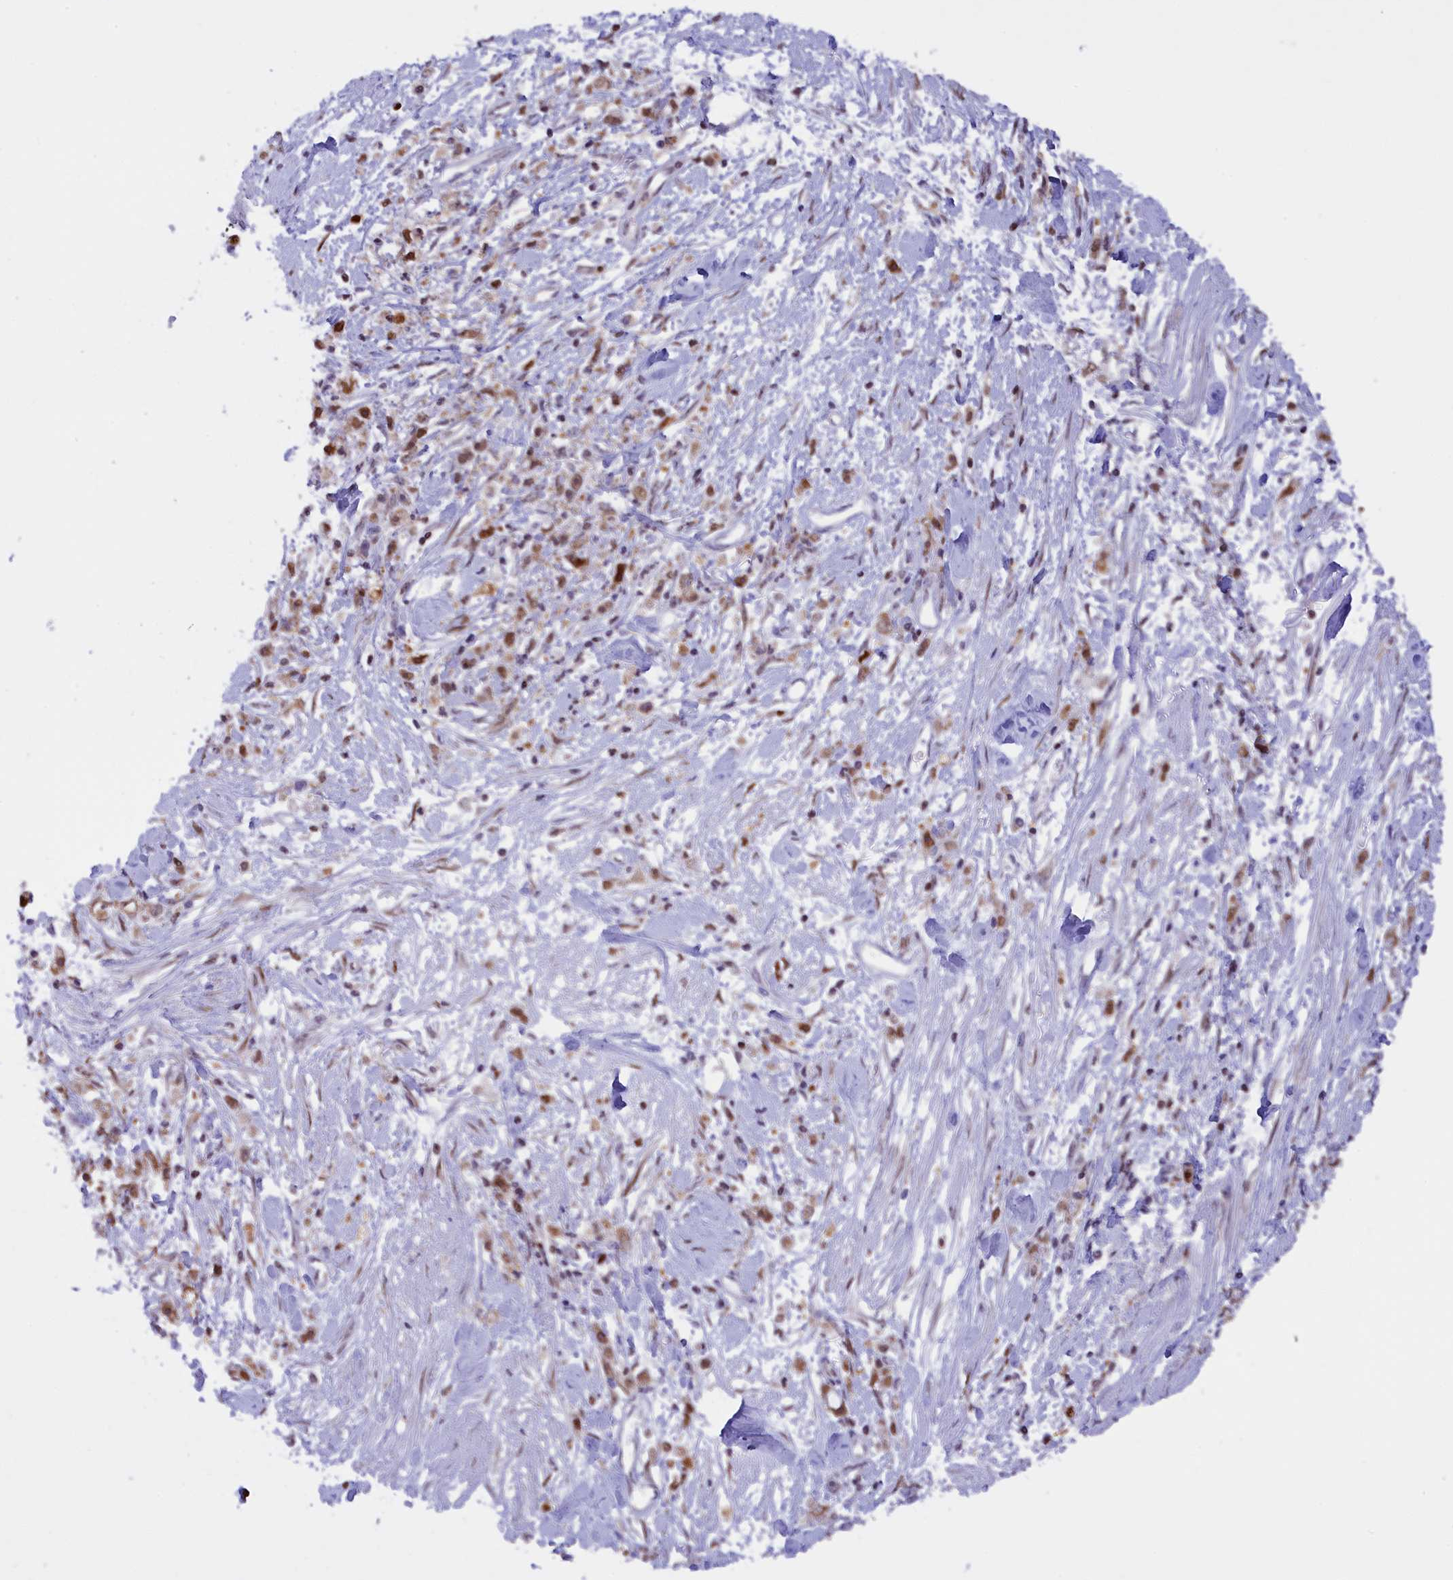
{"staining": {"intensity": "moderate", "quantity": ">75%", "location": "nuclear"}, "tissue": "stomach cancer", "cell_type": "Tumor cells", "image_type": "cancer", "snomed": [{"axis": "morphology", "description": "Adenocarcinoma, NOS"}, {"axis": "topography", "description": "Stomach"}], "caption": "Immunohistochemistry (IHC) (DAB (3,3'-diaminobenzidine)) staining of stomach adenocarcinoma exhibits moderate nuclear protein positivity in about >75% of tumor cells.", "gene": "IZUMO2", "patient": {"sex": "female", "age": 59}}